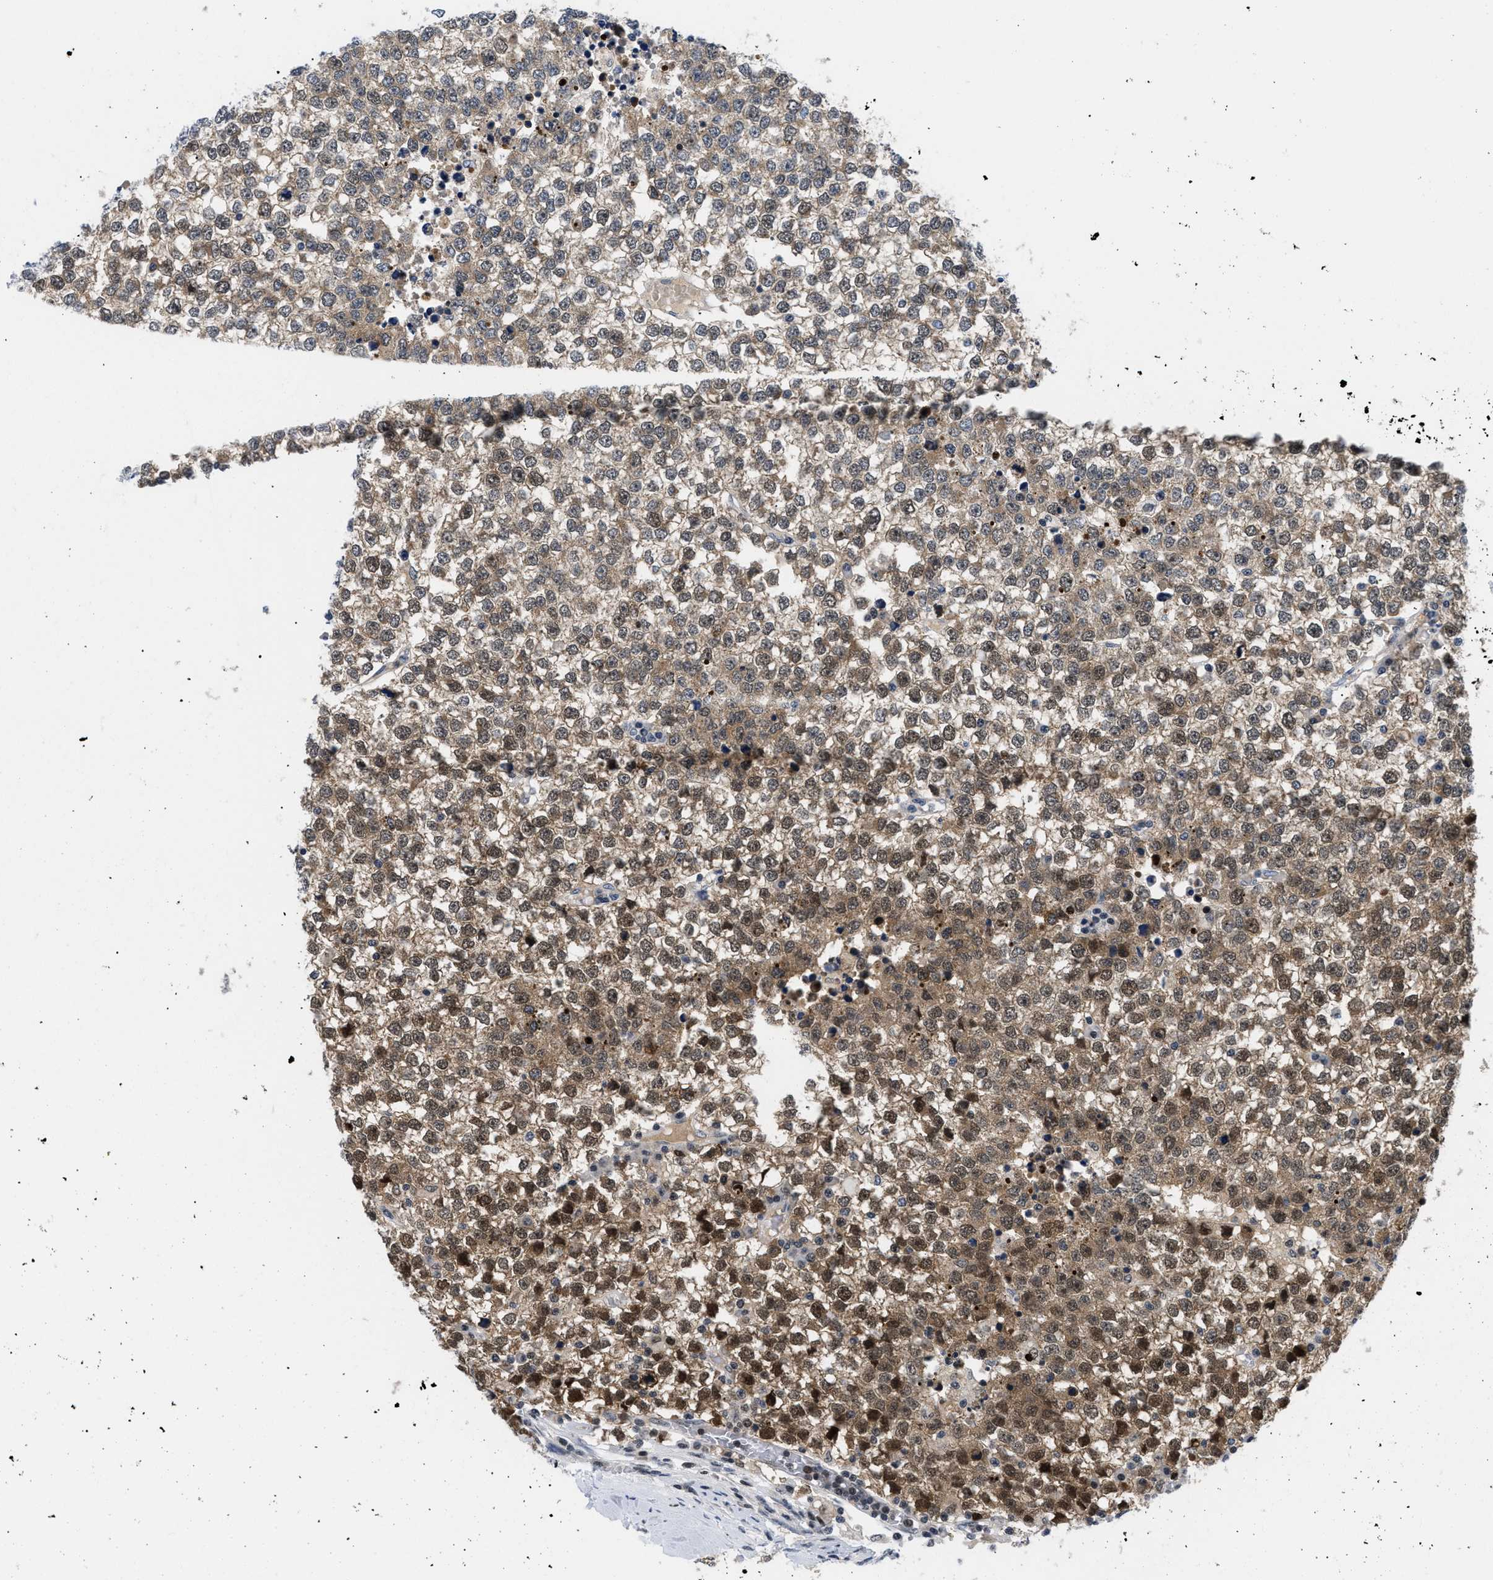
{"staining": {"intensity": "moderate", "quantity": ">75%", "location": "cytoplasmic/membranous,nuclear"}, "tissue": "testis cancer", "cell_type": "Tumor cells", "image_type": "cancer", "snomed": [{"axis": "morphology", "description": "Seminoma, NOS"}, {"axis": "topography", "description": "Testis"}], "caption": "A high-resolution photomicrograph shows IHC staining of testis cancer, which exhibits moderate cytoplasmic/membranous and nuclear staining in about >75% of tumor cells.", "gene": "PITHD1", "patient": {"sex": "male", "age": 65}}